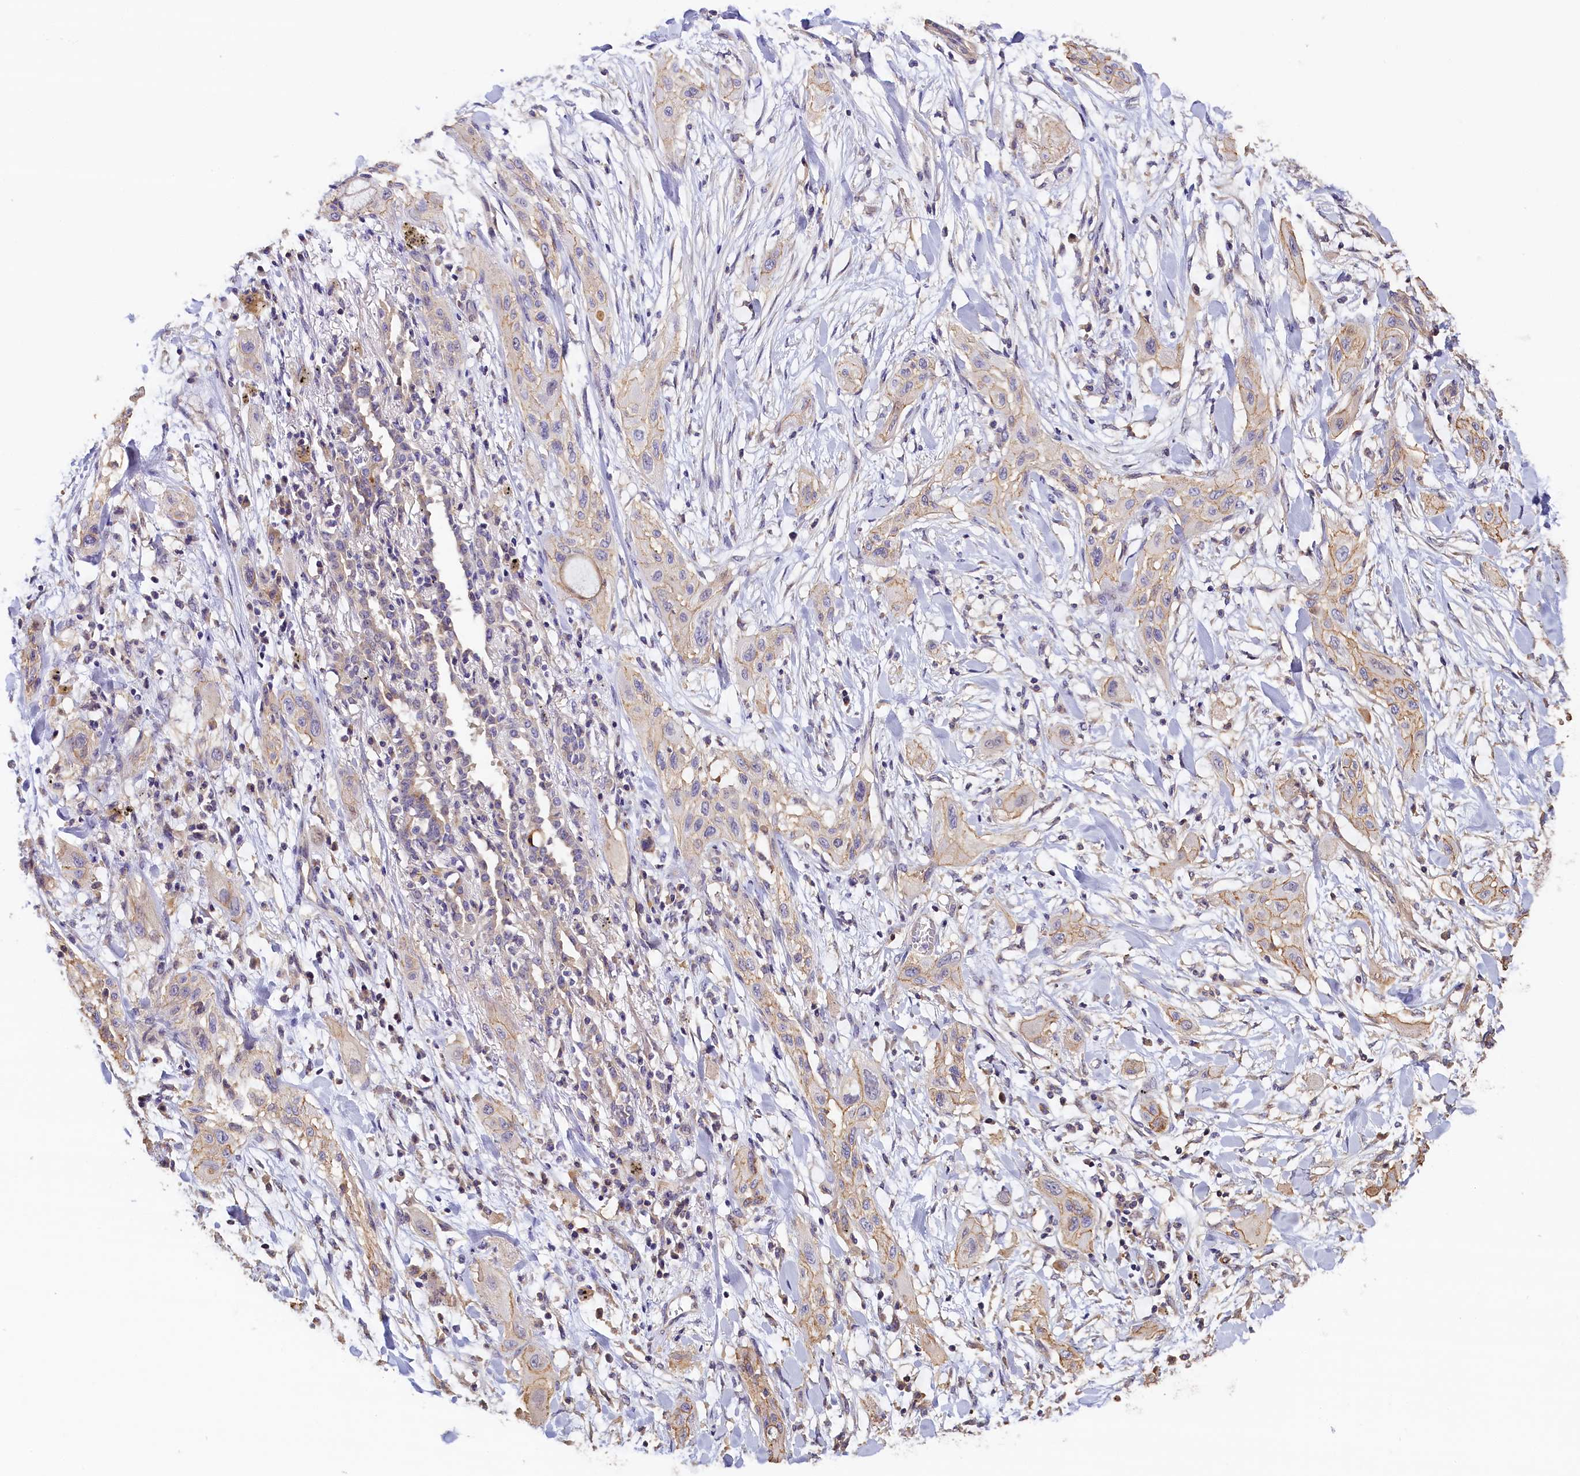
{"staining": {"intensity": "weak", "quantity": "<25%", "location": "cytoplasmic/membranous"}, "tissue": "lung cancer", "cell_type": "Tumor cells", "image_type": "cancer", "snomed": [{"axis": "morphology", "description": "Squamous cell carcinoma, NOS"}, {"axis": "topography", "description": "Lung"}], "caption": "High magnification brightfield microscopy of lung squamous cell carcinoma stained with DAB (brown) and counterstained with hematoxylin (blue): tumor cells show no significant staining.", "gene": "KATNB1", "patient": {"sex": "female", "age": 47}}